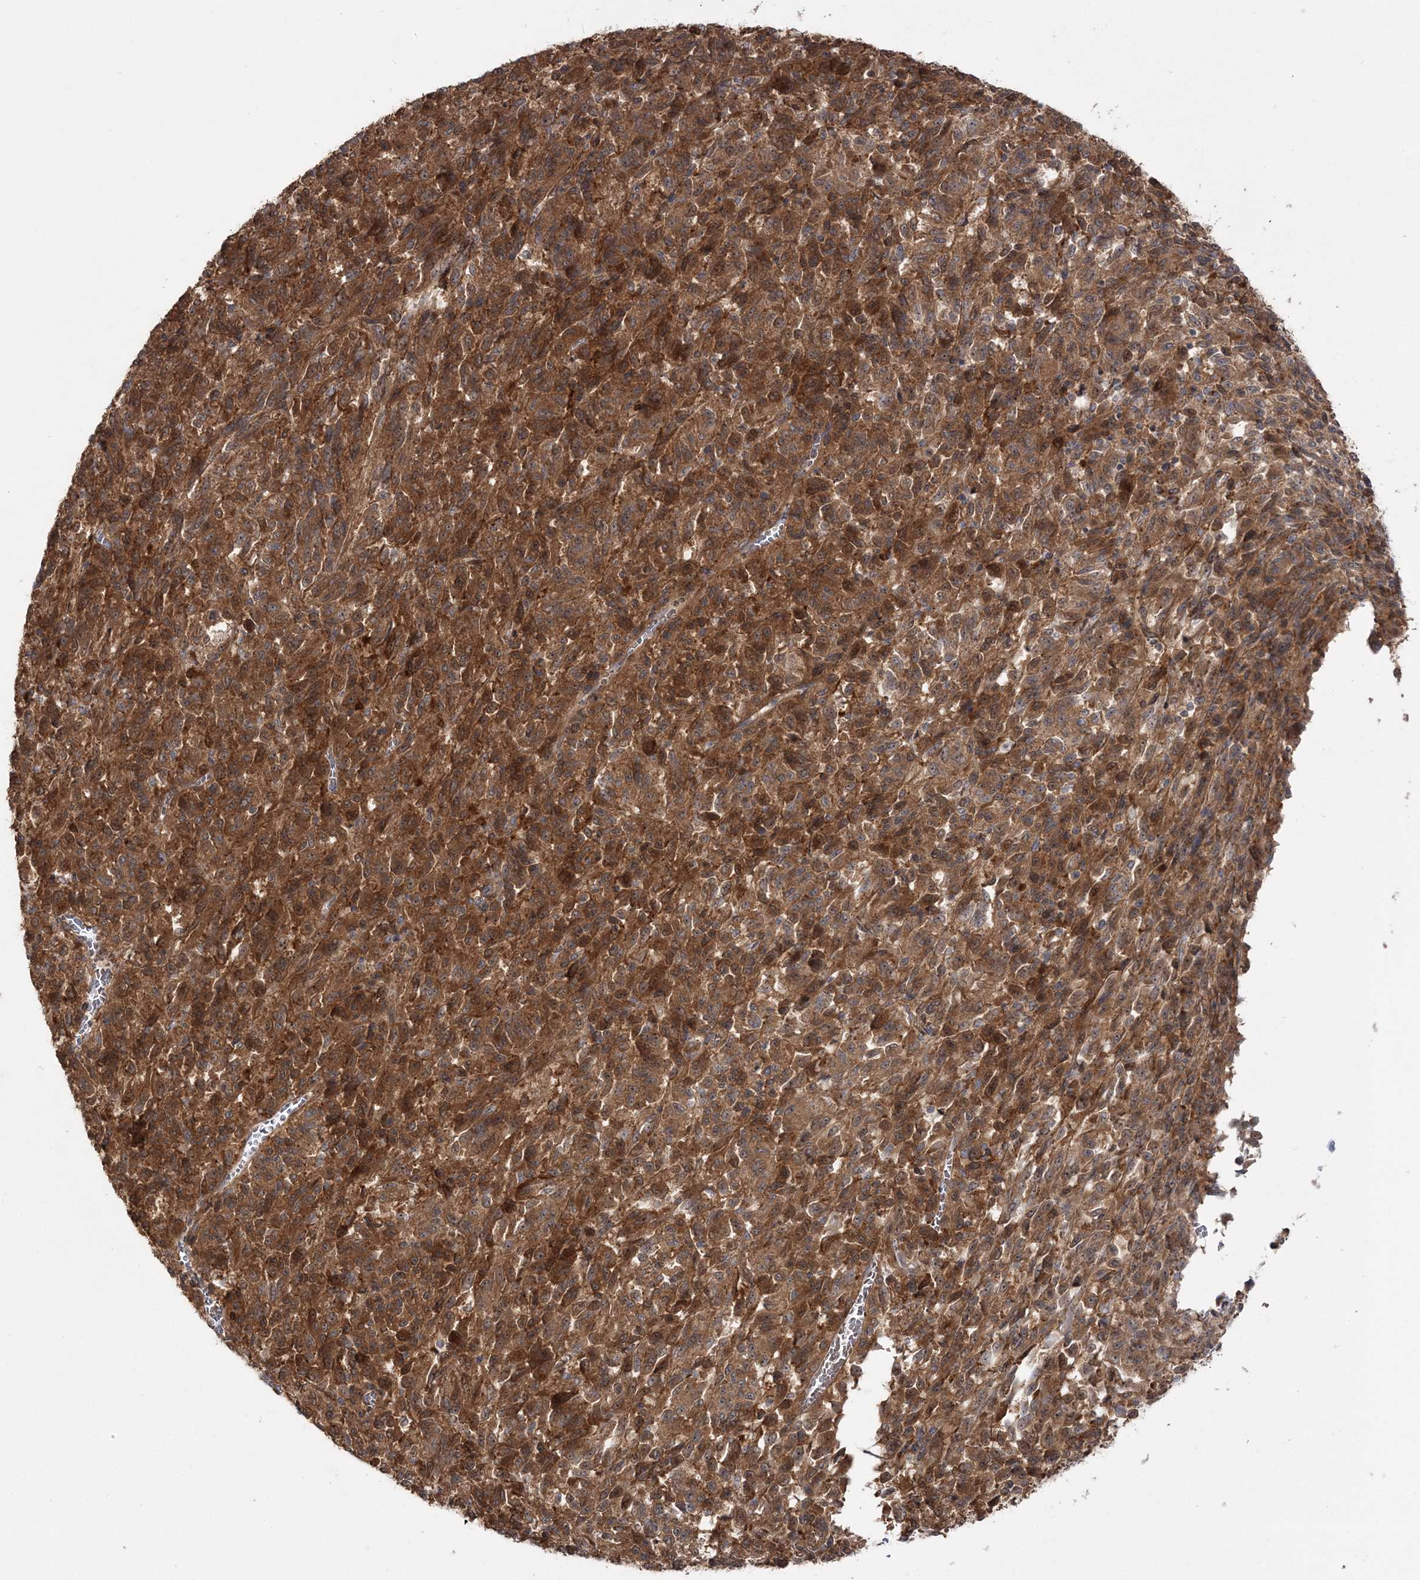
{"staining": {"intensity": "strong", "quantity": ">75%", "location": "cytoplasmic/membranous"}, "tissue": "melanoma", "cell_type": "Tumor cells", "image_type": "cancer", "snomed": [{"axis": "morphology", "description": "Malignant melanoma, Metastatic site"}, {"axis": "topography", "description": "Lung"}], "caption": "Immunohistochemical staining of malignant melanoma (metastatic site) reveals high levels of strong cytoplasmic/membranous protein expression in approximately >75% of tumor cells. Nuclei are stained in blue.", "gene": "MOCS2", "patient": {"sex": "male", "age": 64}}